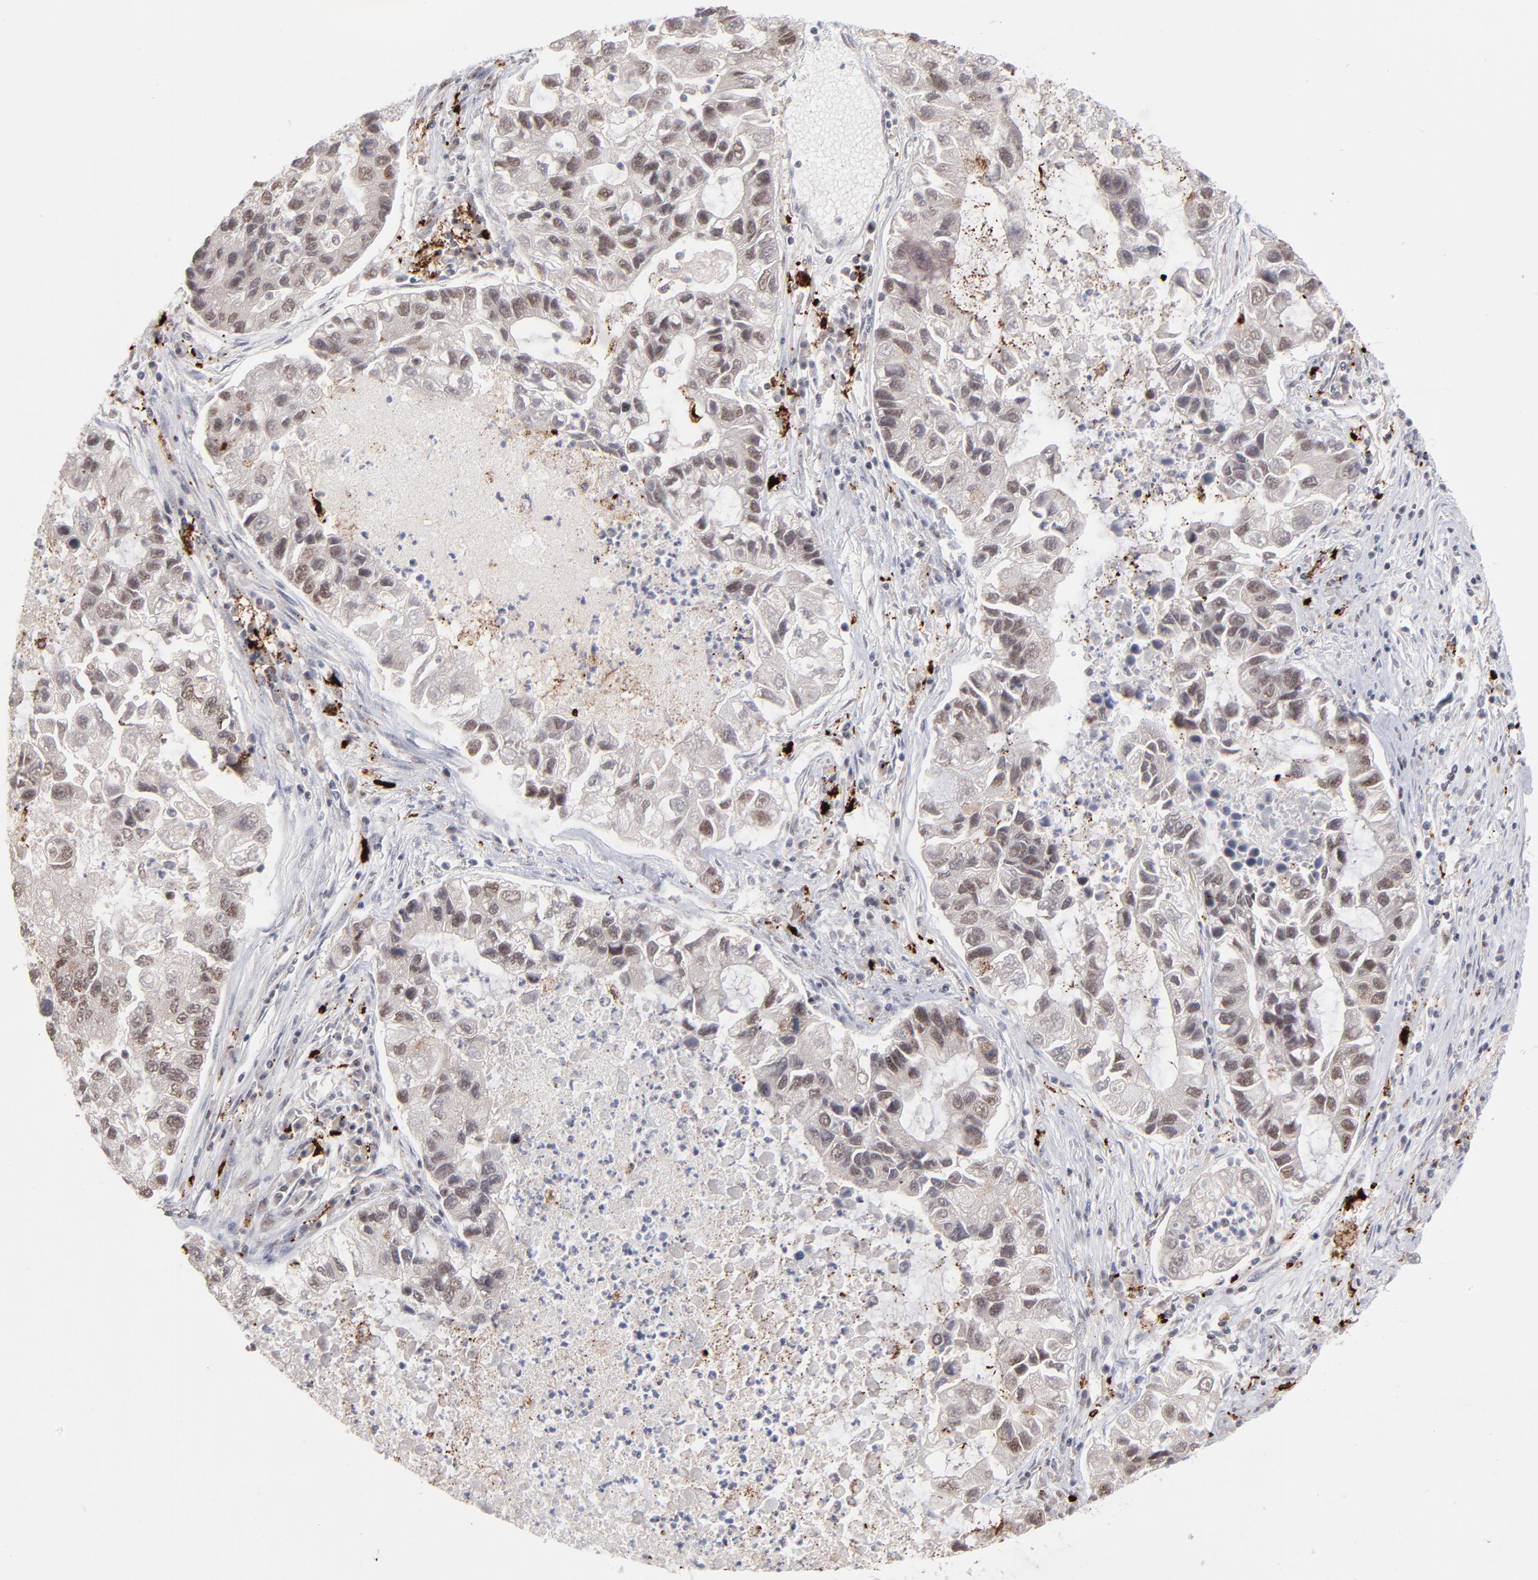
{"staining": {"intensity": "weak", "quantity": ">75%", "location": "nuclear"}, "tissue": "lung cancer", "cell_type": "Tumor cells", "image_type": "cancer", "snomed": [{"axis": "morphology", "description": "Adenocarcinoma, NOS"}, {"axis": "topography", "description": "Lung"}], "caption": "Adenocarcinoma (lung) stained with a protein marker reveals weak staining in tumor cells.", "gene": "CCR2", "patient": {"sex": "female", "age": 51}}